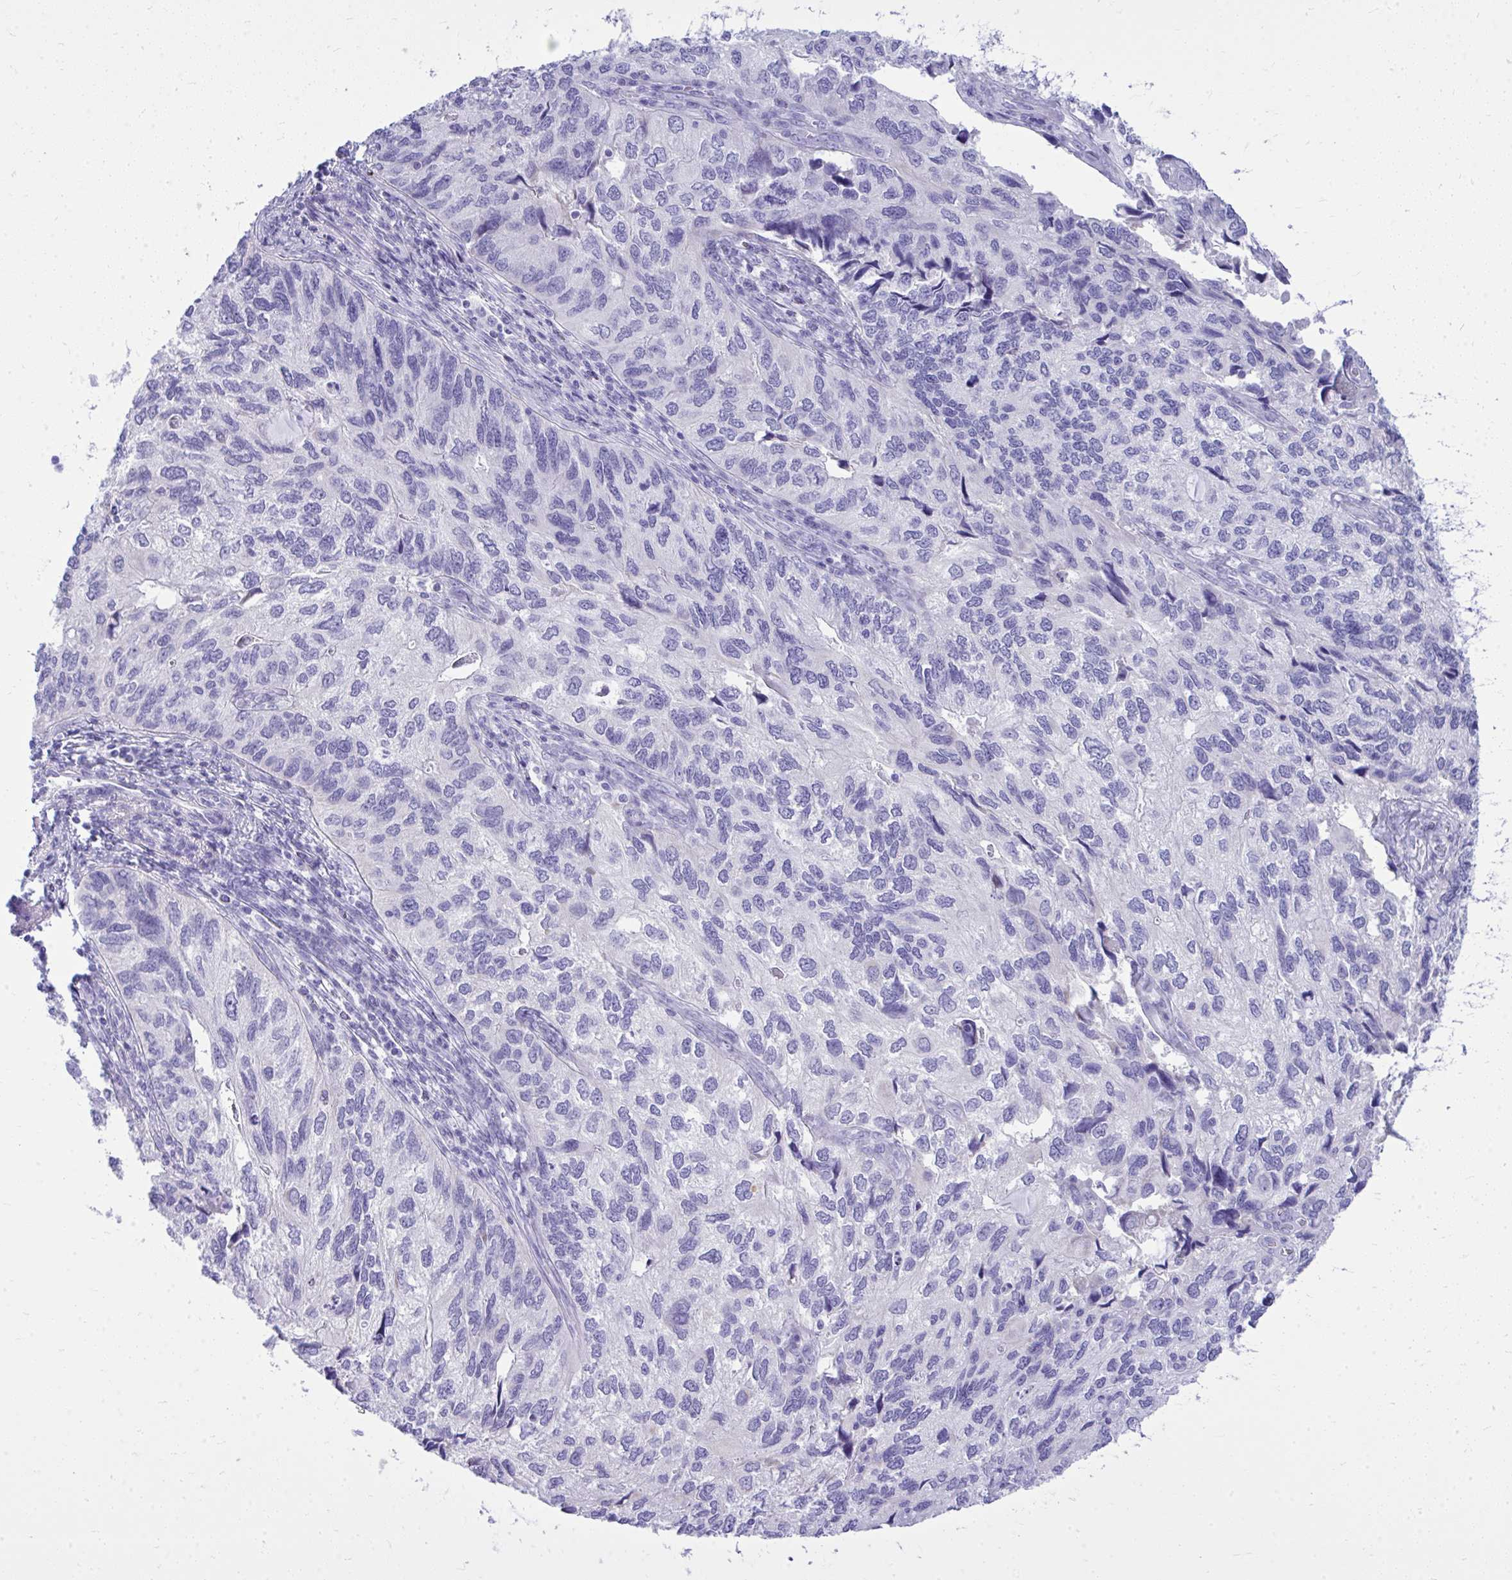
{"staining": {"intensity": "negative", "quantity": "none", "location": "none"}, "tissue": "endometrial cancer", "cell_type": "Tumor cells", "image_type": "cancer", "snomed": [{"axis": "morphology", "description": "Carcinoma, NOS"}, {"axis": "topography", "description": "Uterus"}], "caption": "Human endometrial cancer stained for a protein using immunohistochemistry (IHC) reveals no positivity in tumor cells.", "gene": "RALYL", "patient": {"sex": "female", "age": 76}}